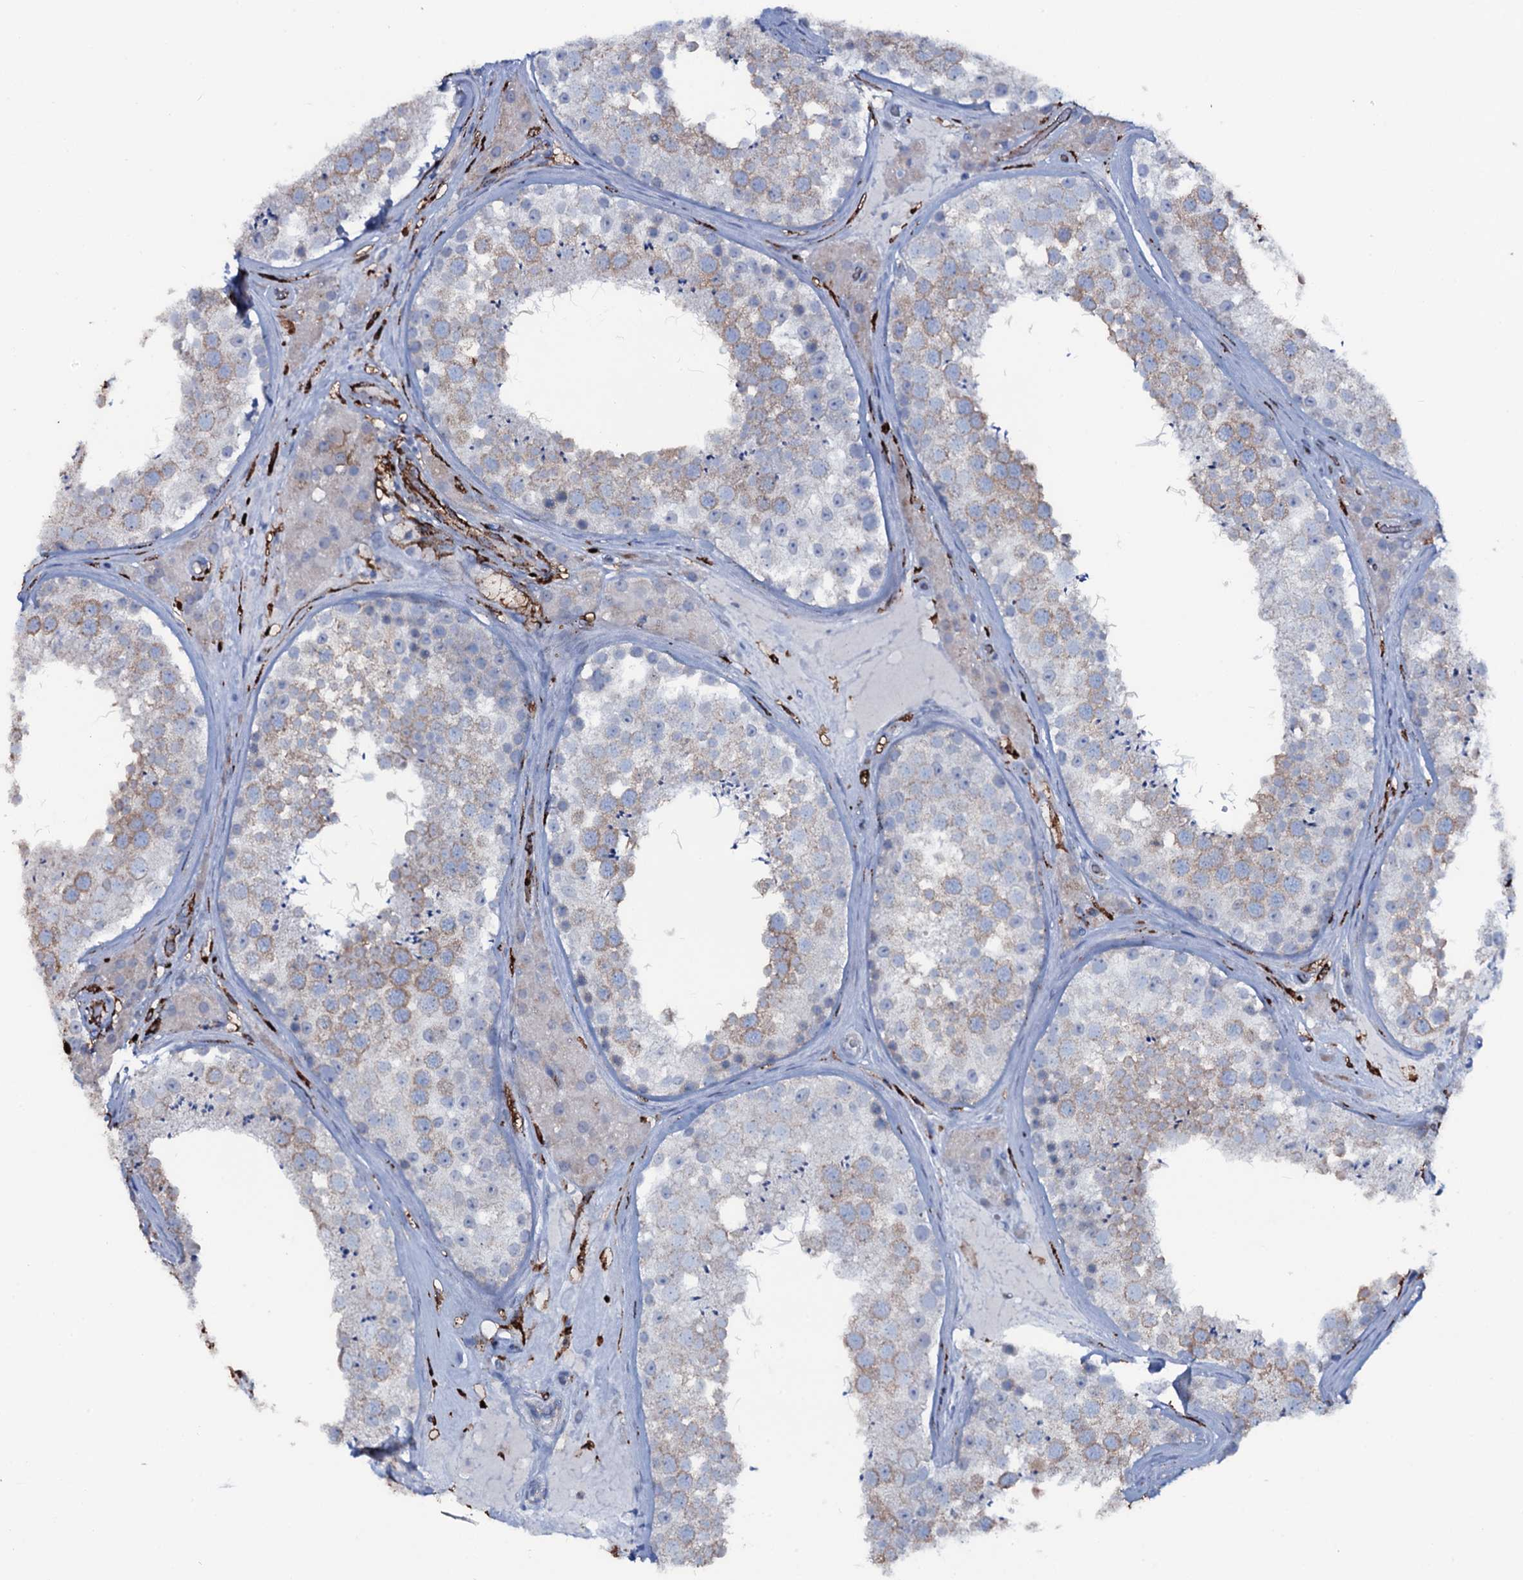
{"staining": {"intensity": "moderate", "quantity": "<25%", "location": "cytoplasmic/membranous"}, "tissue": "testis", "cell_type": "Cells in seminiferous ducts", "image_type": "normal", "snomed": [{"axis": "morphology", "description": "Normal tissue, NOS"}, {"axis": "topography", "description": "Testis"}], "caption": "Immunohistochemistry staining of benign testis, which demonstrates low levels of moderate cytoplasmic/membranous expression in about <25% of cells in seminiferous ducts indicating moderate cytoplasmic/membranous protein expression. The staining was performed using DAB (3,3'-diaminobenzidine) (brown) for protein detection and nuclei were counterstained in hematoxylin (blue).", "gene": "OSBPL2", "patient": {"sex": "male", "age": 46}}